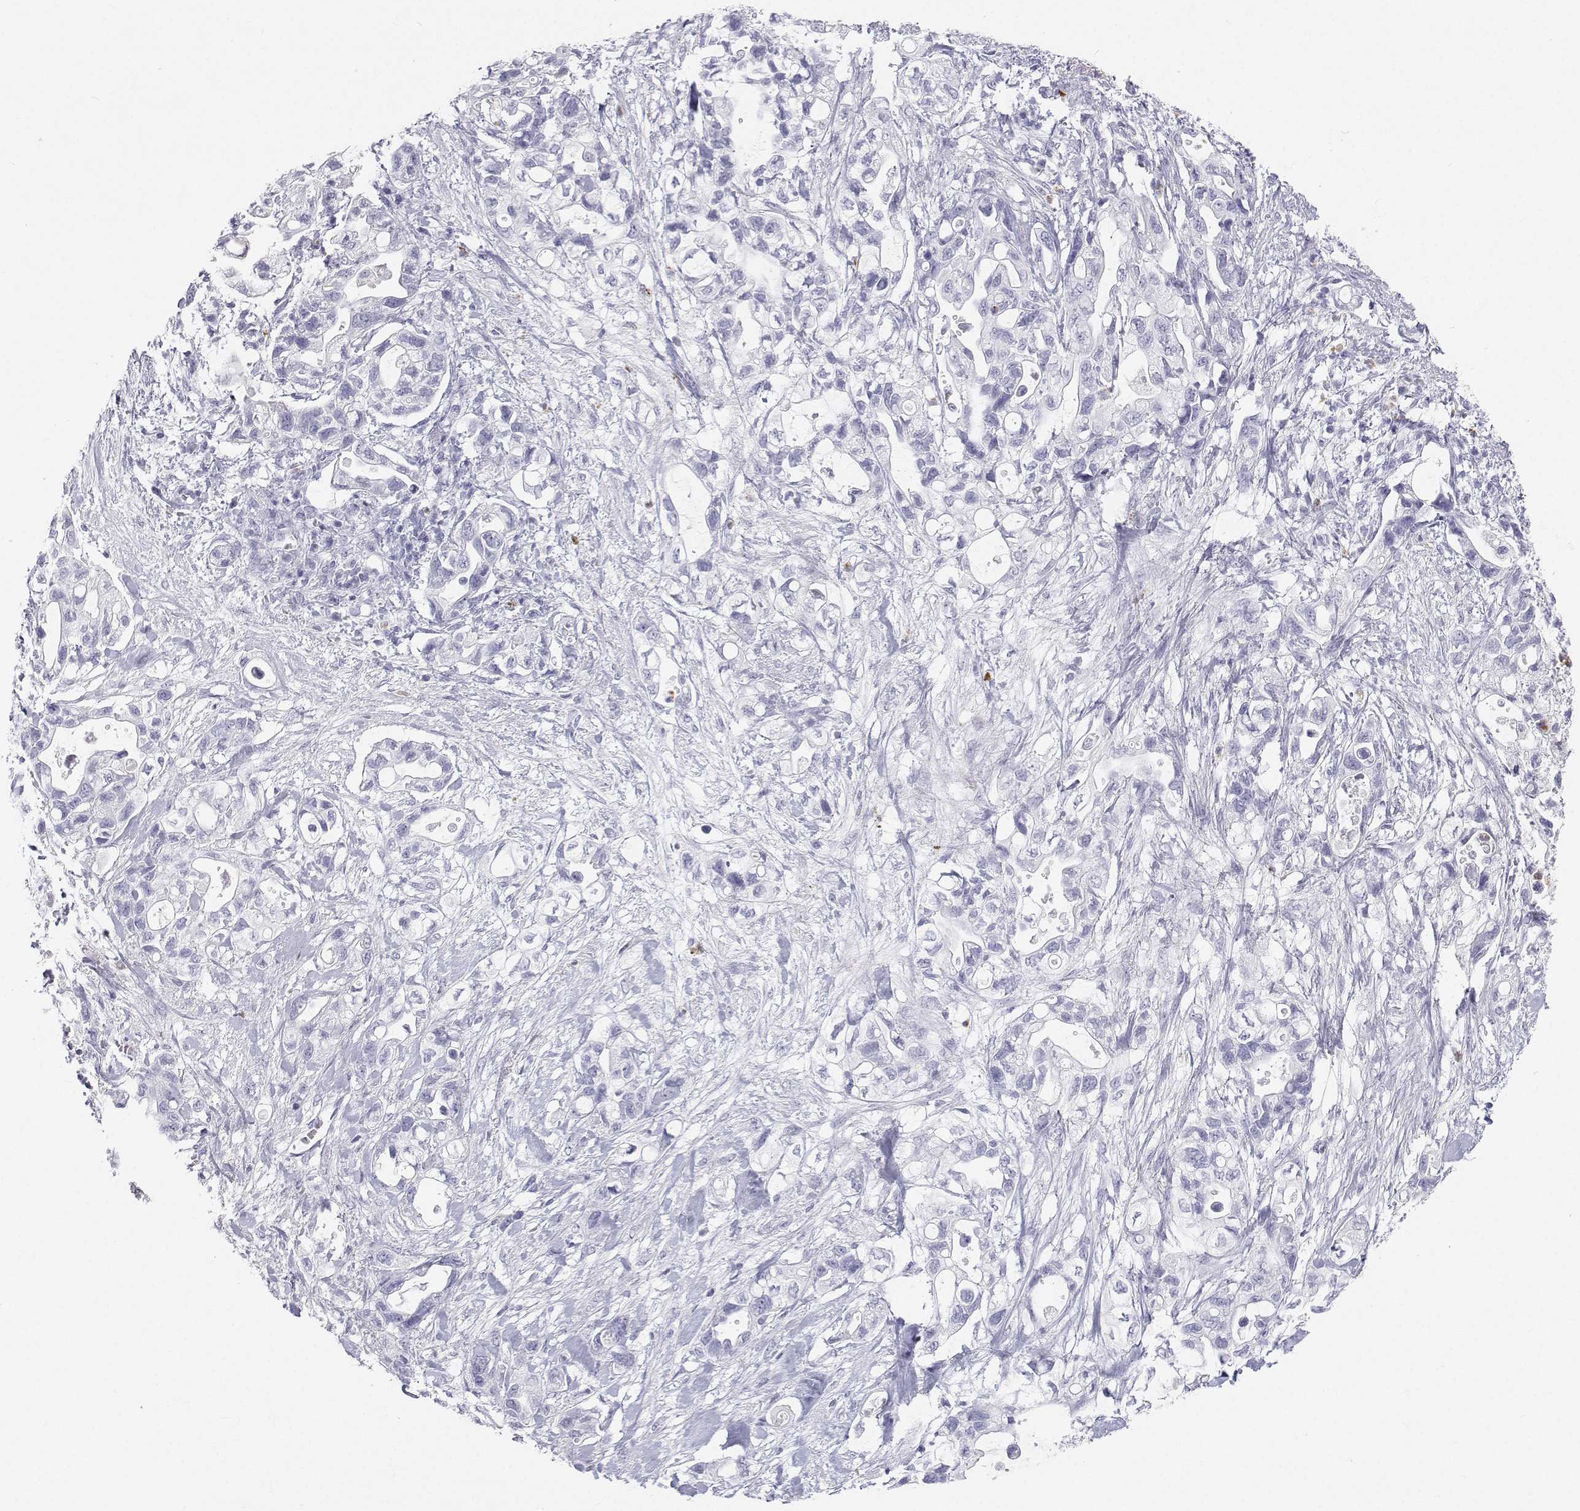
{"staining": {"intensity": "negative", "quantity": "none", "location": "none"}, "tissue": "pancreatic cancer", "cell_type": "Tumor cells", "image_type": "cancer", "snomed": [{"axis": "morphology", "description": "Adenocarcinoma, NOS"}, {"axis": "topography", "description": "Pancreas"}], "caption": "The photomicrograph shows no staining of tumor cells in pancreatic cancer.", "gene": "SFTPB", "patient": {"sex": "female", "age": 72}}